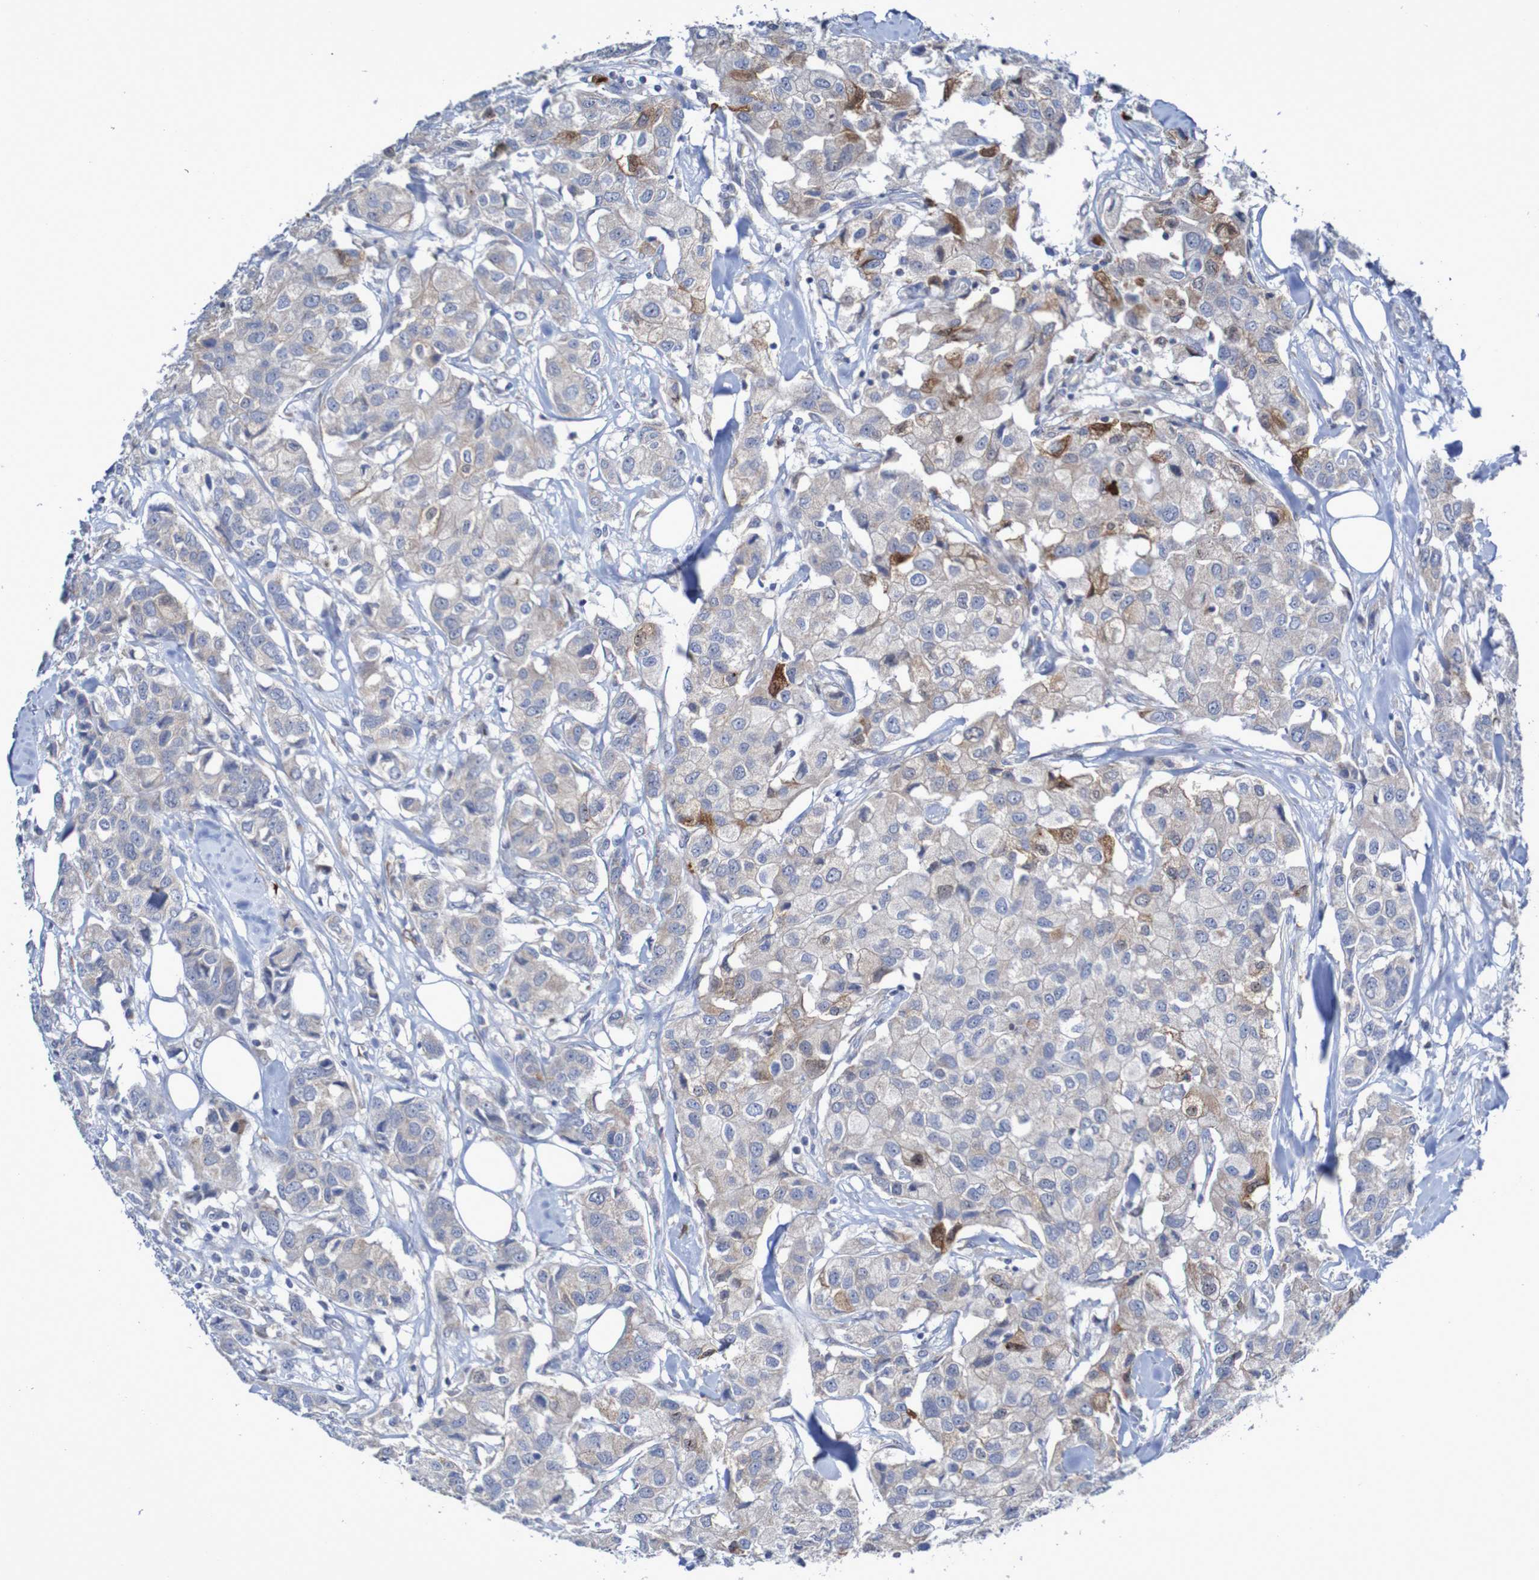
{"staining": {"intensity": "weak", "quantity": ">75%", "location": "cytoplasmic/membranous"}, "tissue": "breast cancer", "cell_type": "Tumor cells", "image_type": "cancer", "snomed": [{"axis": "morphology", "description": "Duct carcinoma"}, {"axis": "topography", "description": "Breast"}], "caption": "Immunohistochemistry of human breast cancer (infiltrating ductal carcinoma) demonstrates low levels of weak cytoplasmic/membranous expression in approximately >75% of tumor cells.", "gene": "PARP4", "patient": {"sex": "female", "age": 80}}